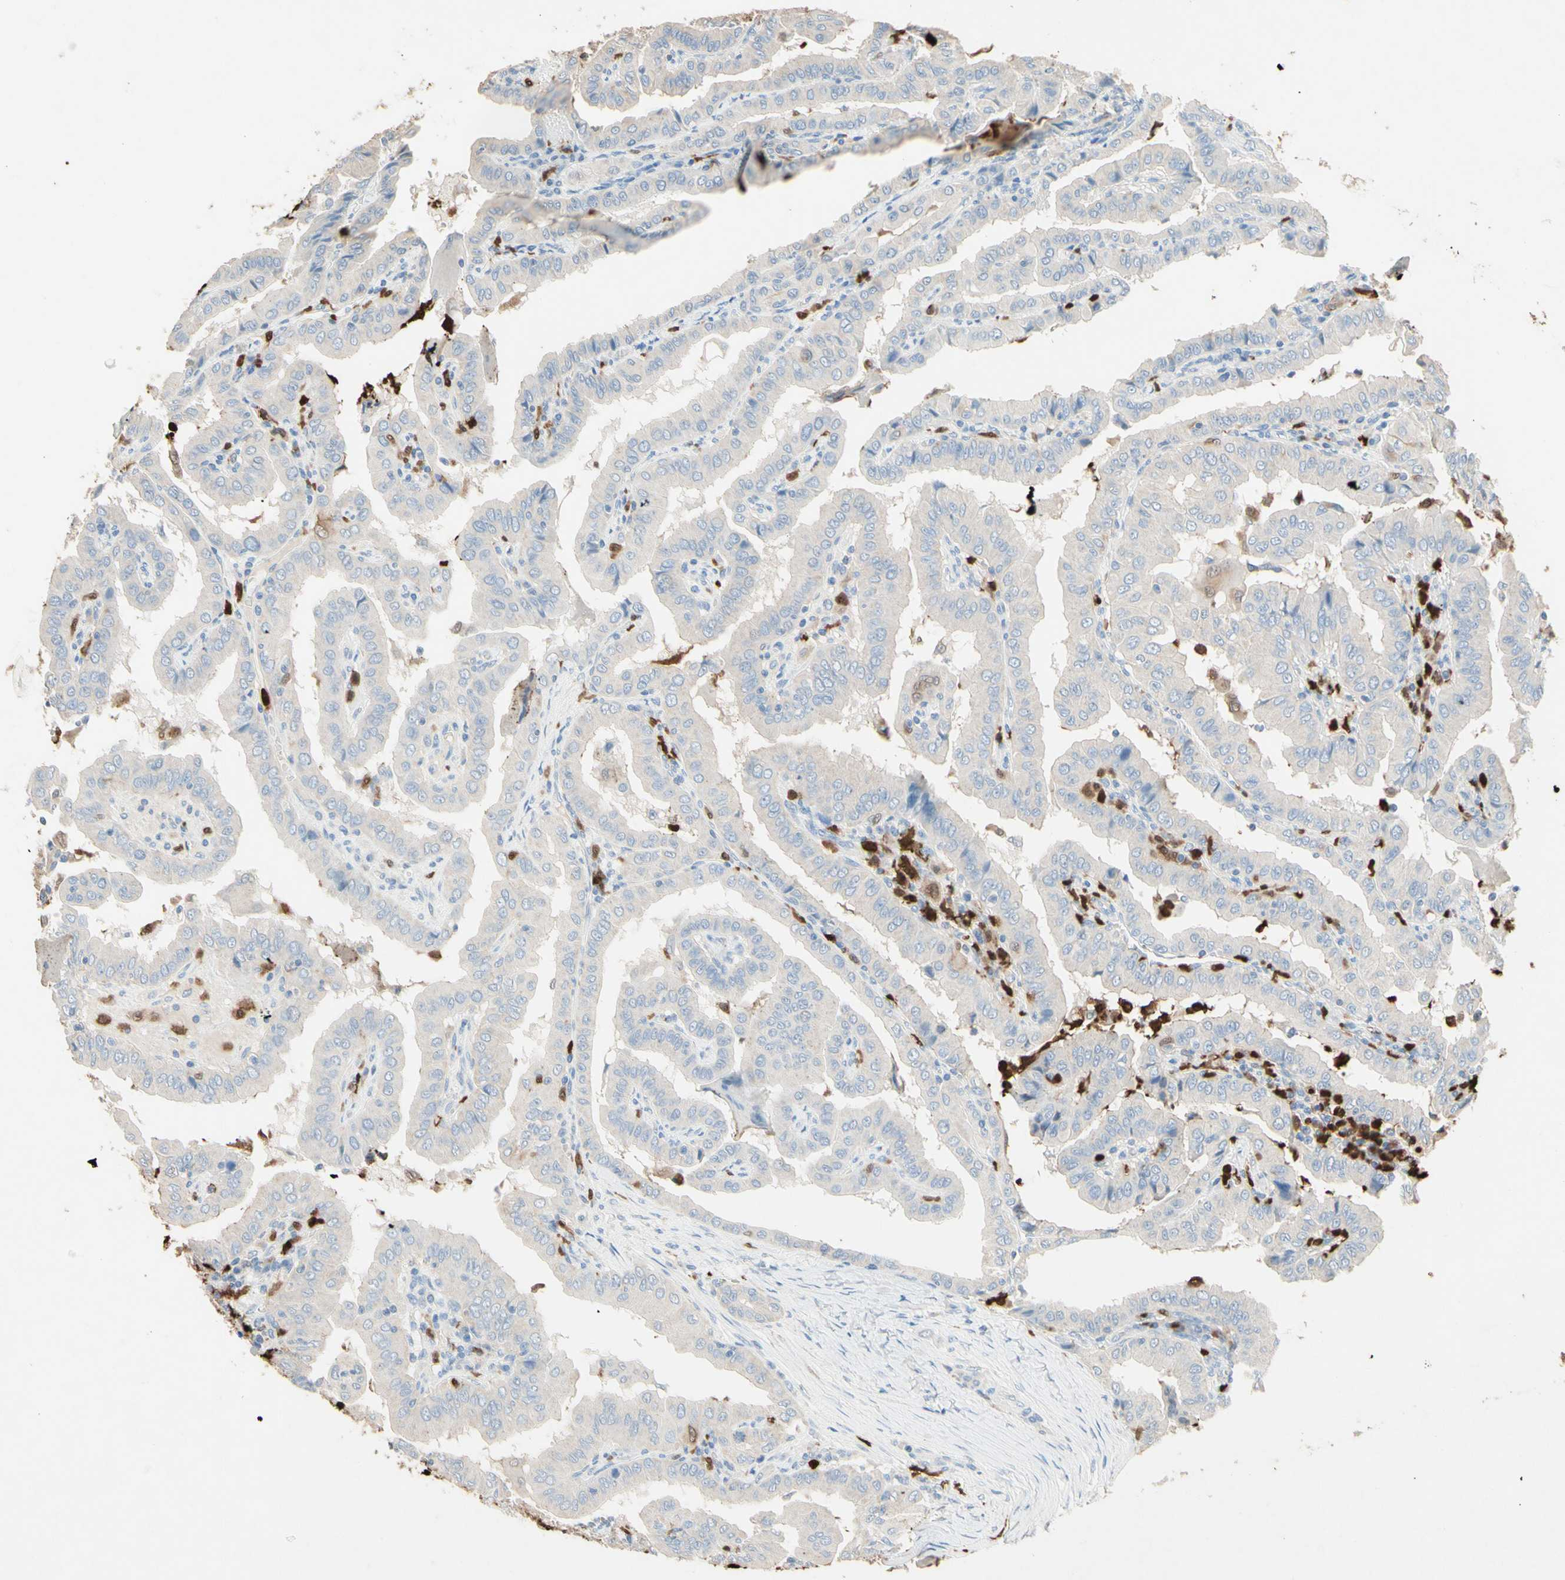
{"staining": {"intensity": "weak", "quantity": ">75%", "location": "cytoplasmic/membranous"}, "tissue": "thyroid cancer", "cell_type": "Tumor cells", "image_type": "cancer", "snomed": [{"axis": "morphology", "description": "Papillary adenocarcinoma, NOS"}, {"axis": "topography", "description": "Thyroid gland"}], "caption": "Brown immunohistochemical staining in thyroid cancer (papillary adenocarcinoma) reveals weak cytoplasmic/membranous expression in approximately >75% of tumor cells.", "gene": "NFKBIZ", "patient": {"sex": "male", "age": 33}}